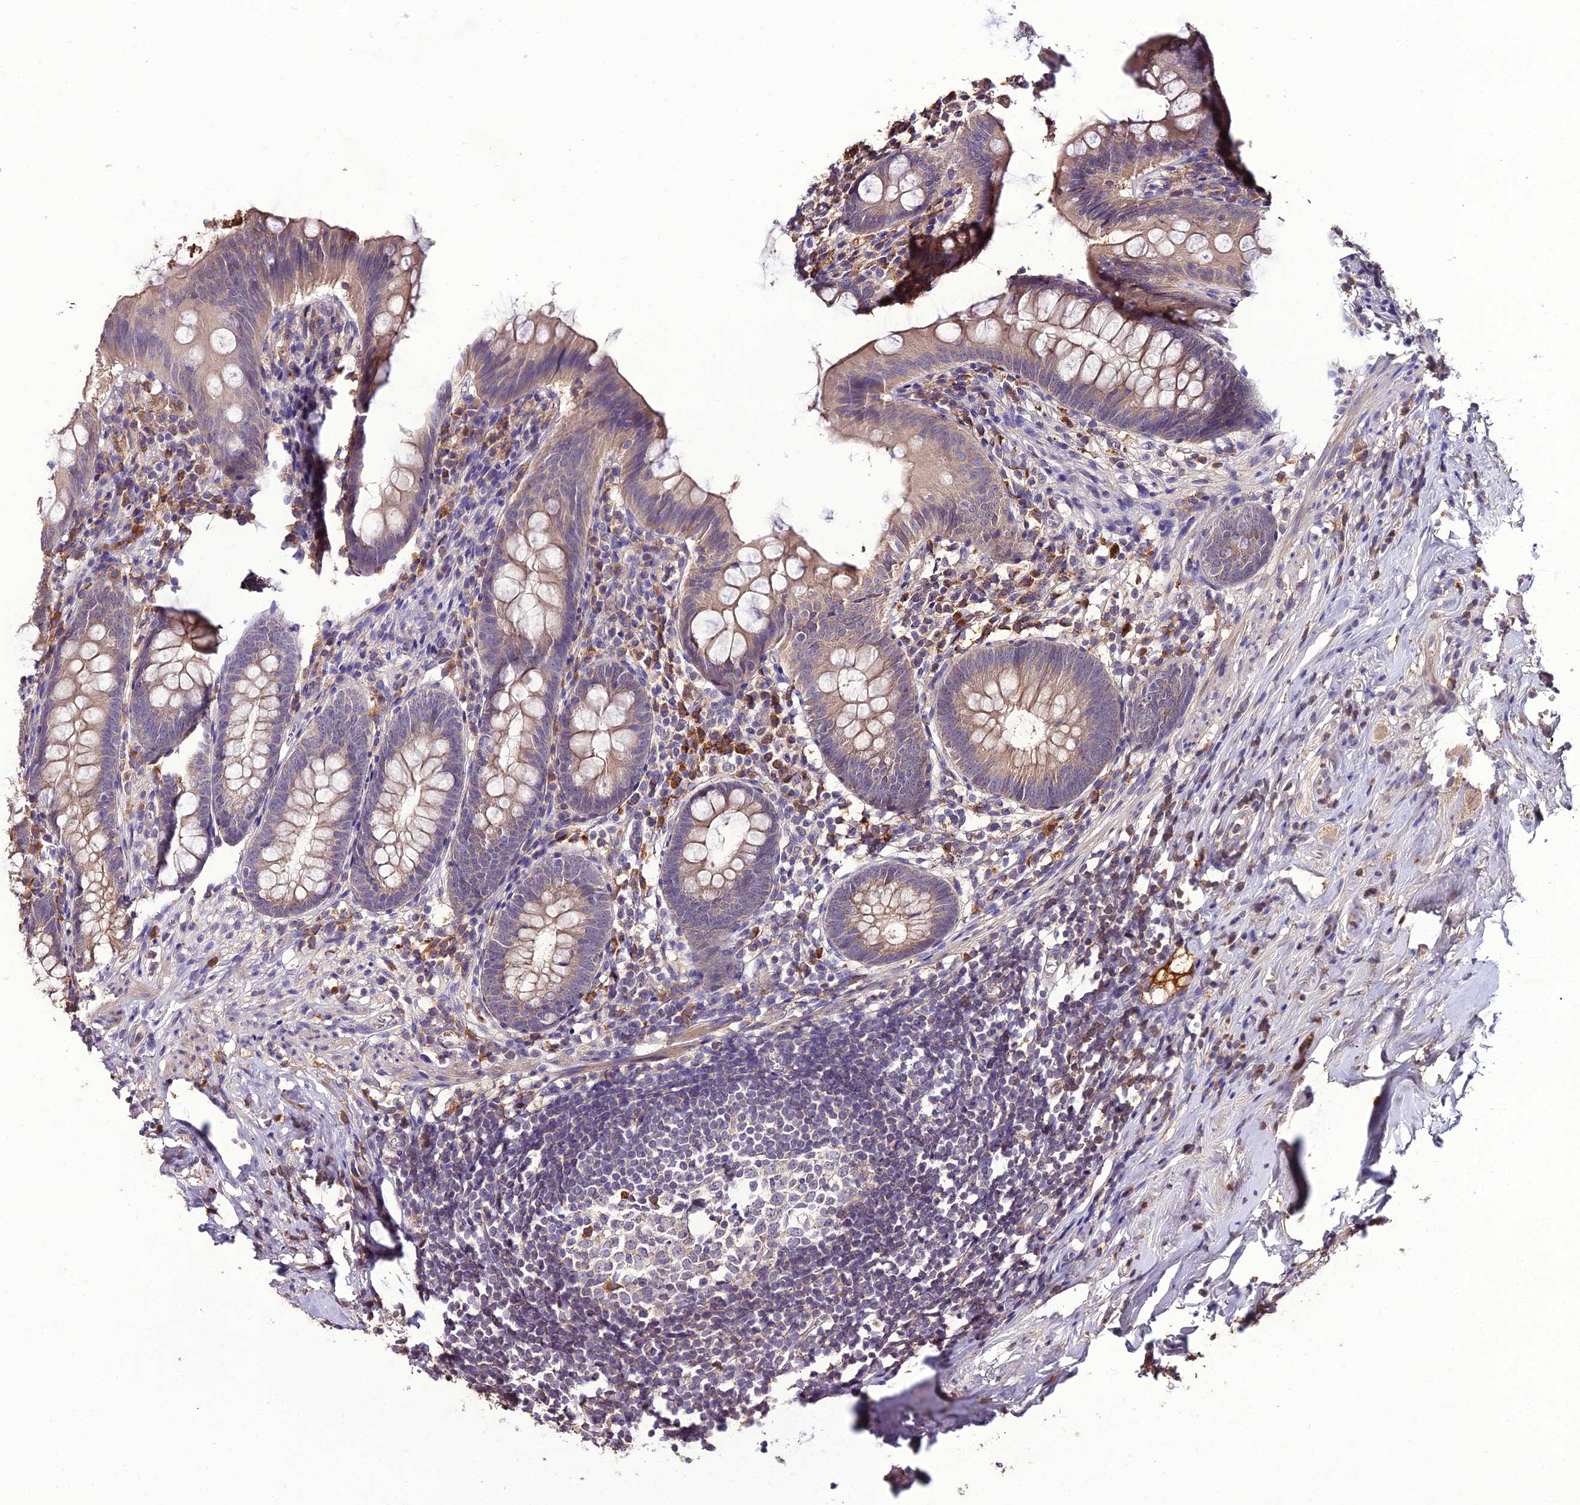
{"staining": {"intensity": "weak", "quantity": ">75%", "location": "cytoplasmic/membranous"}, "tissue": "appendix", "cell_type": "Glandular cells", "image_type": "normal", "snomed": [{"axis": "morphology", "description": "Normal tissue, NOS"}, {"axis": "topography", "description": "Appendix"}], "caption": "Weak cytoplasmic/membranous expression is appreciated in about >75% of glandular cells in unremarkable appendix. (Stains: DAB (3,3'-diaminobenzidine) in brown, nuclei in blue, Microscopy: brightfield microscopy at high magnification).", "gene": "KCTD16", "patient": {"sex": "female", "age": 51}}